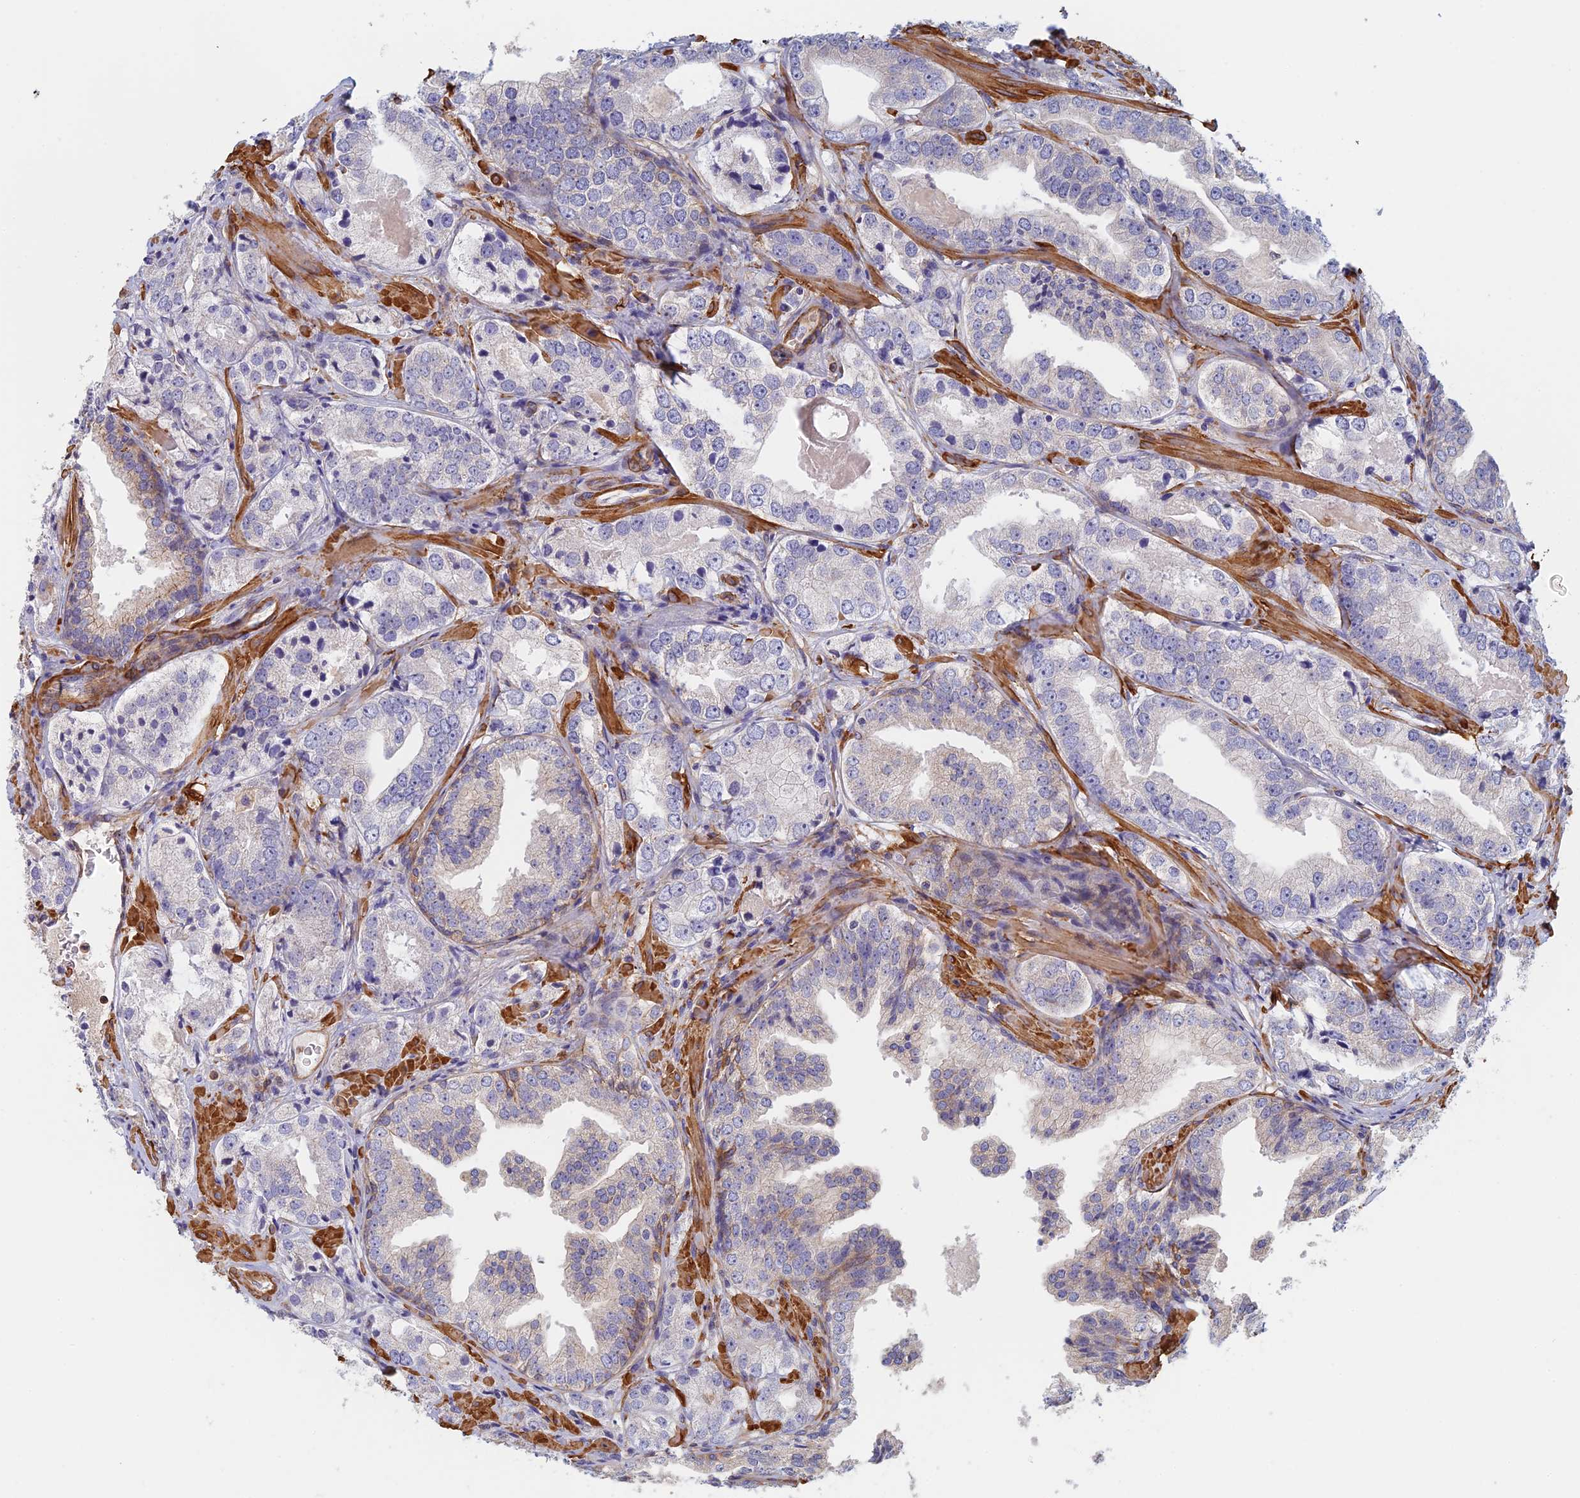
{"staining": {"intensity": "negative", "quantity": "none", "location": "none"}, "tissue": "prostate cancer", "cell_type": "Tumor cells", "image_type": "cancer", "snomed": [{"axis": "morphology", "description": "Adenocarcinoma, Low grade"}, {"axis": "topography", "description": "Prostate"}], "caption": "Immunohistochemistry (IHC) micrograph of human prostate adenocarcinoma (low-grade) stained for a protein (brown), which demonstrates no positivity in tumor cells. (DAB IHC visualized using brightfield microscopy, high magnification).", "gene": "PAK4", "patient": {"sex": "male", "age": 60}}